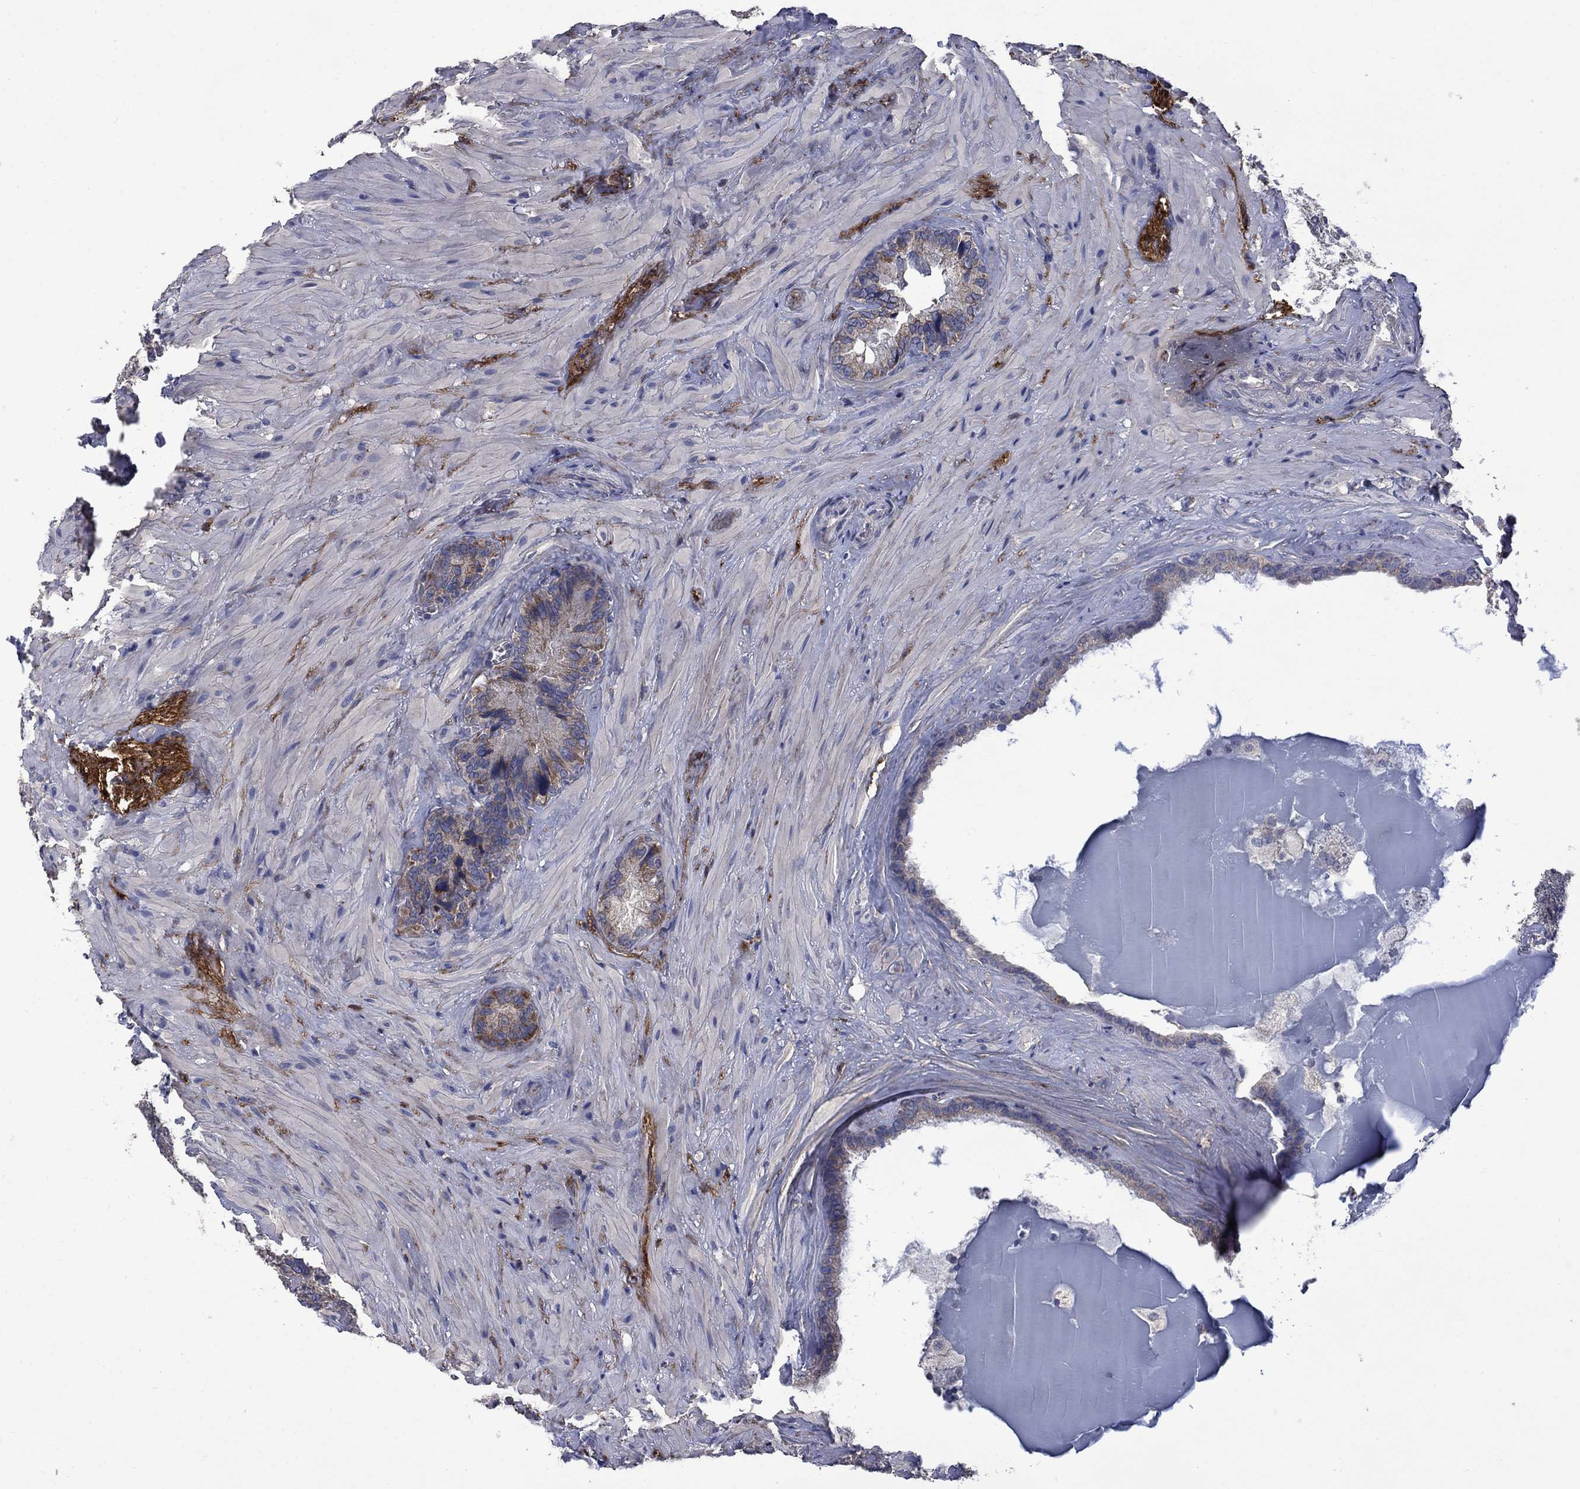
{"staining": {"intensity": "moderate", "quantity": "<25%", "location": "cytoplasmic/membranous"}, "tissue": "seminal vesicle", "cell_type": "Glandular cells", "image_type": "normal", "snomed": [{"axis": "morphology", "description": "Normal tissue, NOS"}, {"axis": "topography", "description": "Seminal veicle"}], "caption": "An image showing moderate cytoplasmic/membranous expression in approximately <25% of glandular cells in benign seminal vesicle, as visualized by brown immunohistochemical staining.", "gene": "HSPA12A", "patient": {"sex": "male", "age": 72}}